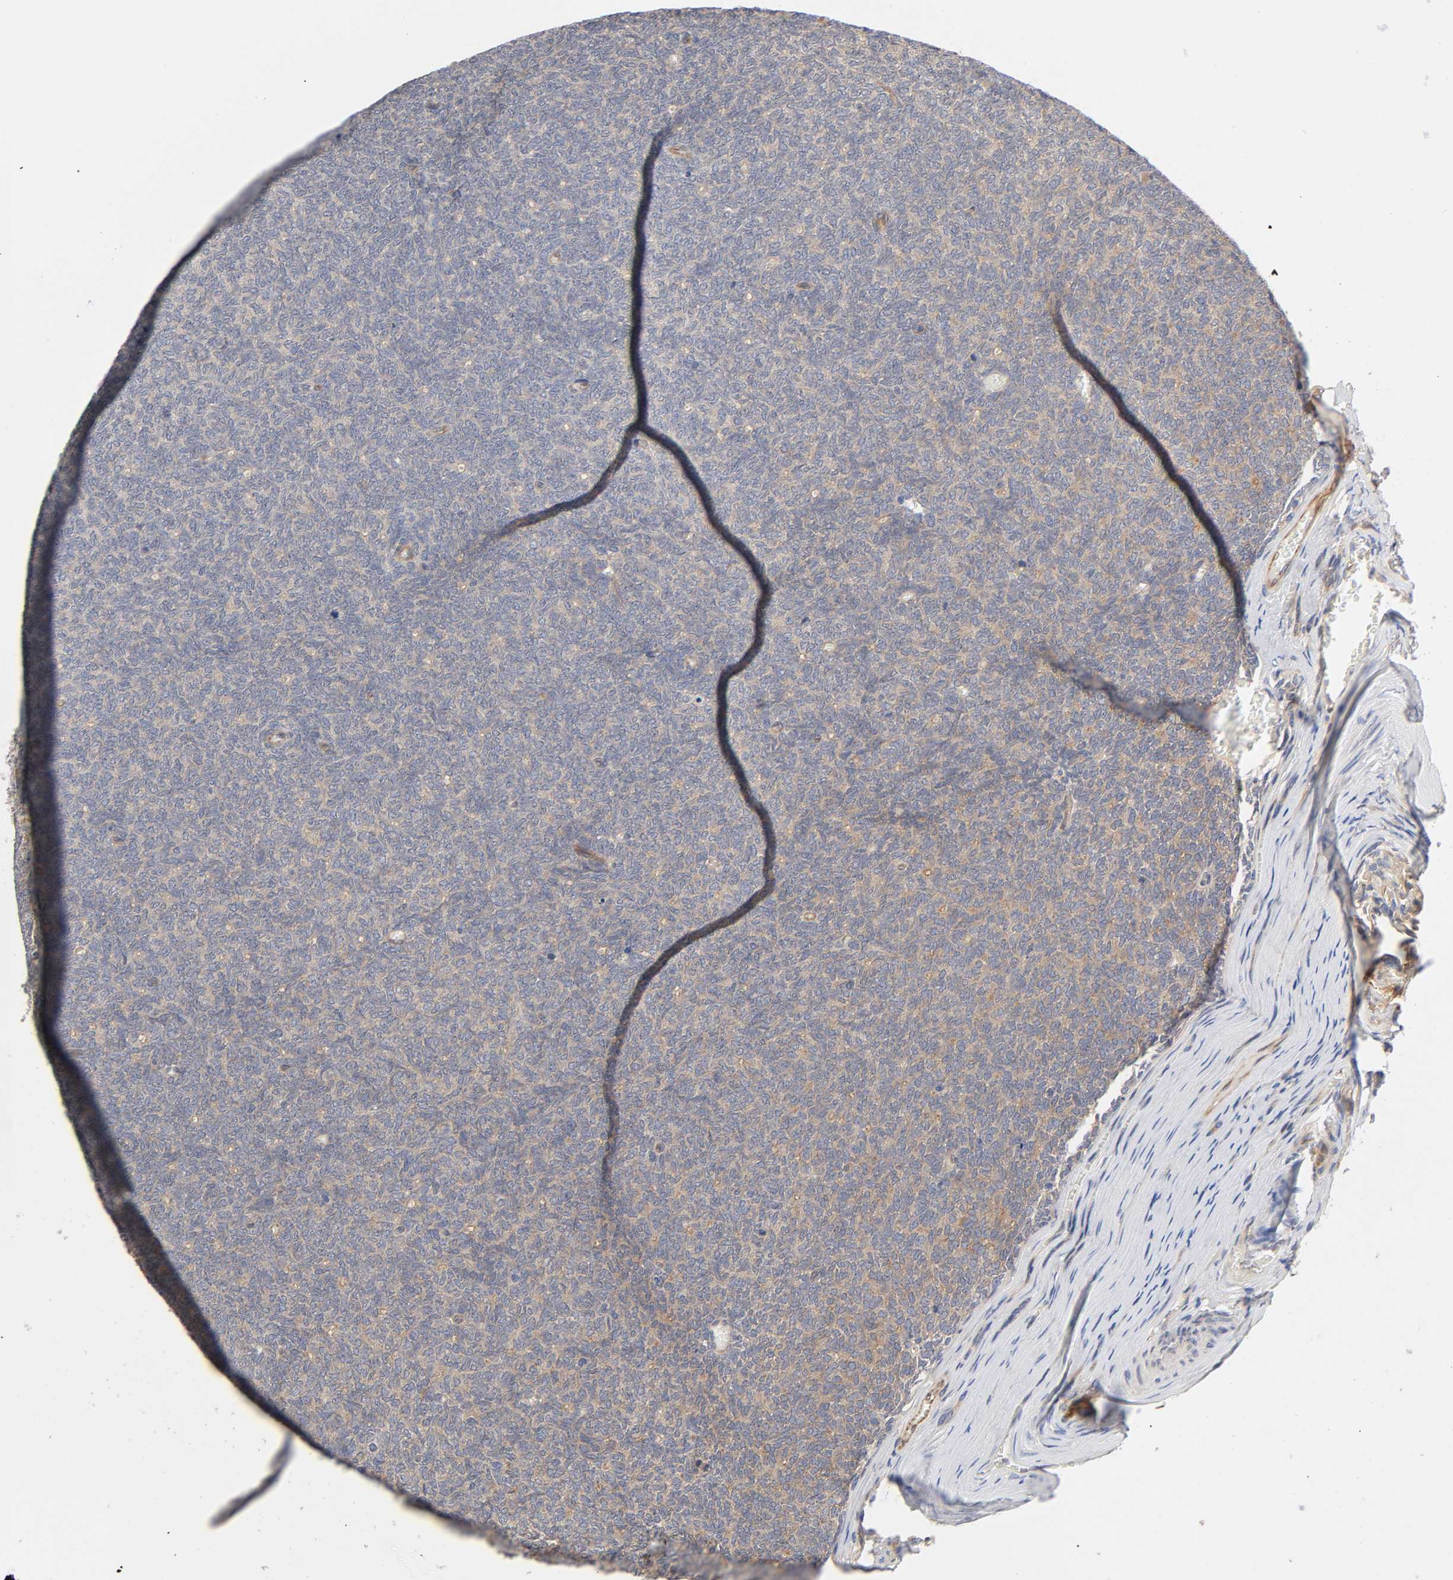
{"staining": {"intensity": "weak", "quantity": "25%-75%", "location": "cytoplasmic/membranous"}, "tissue": "renal cancer", "cell_type": "Tumor cells", "image_type": "cancer", "snomed": [{"axis": "morphology", "description": "Neoplasm, malignant, NOS"}, {"axis": "topography", "description": "Kidney"}], "caption": "Immunohistochemistry staining of renal cancer, which displays low levels of weak cytoplasmic/membranous positivity in about 25%-75% of tumor cells indicating weak cytoplasmic/membranous protein staining. The staining was performed using DAB (3,3'-diaminobenzidine) (brown) for protein detection and nuclei were counterstained in hematoxylin (blue).", "gene": "RAB13", "patient": {"sex": "male", "age": 28}}